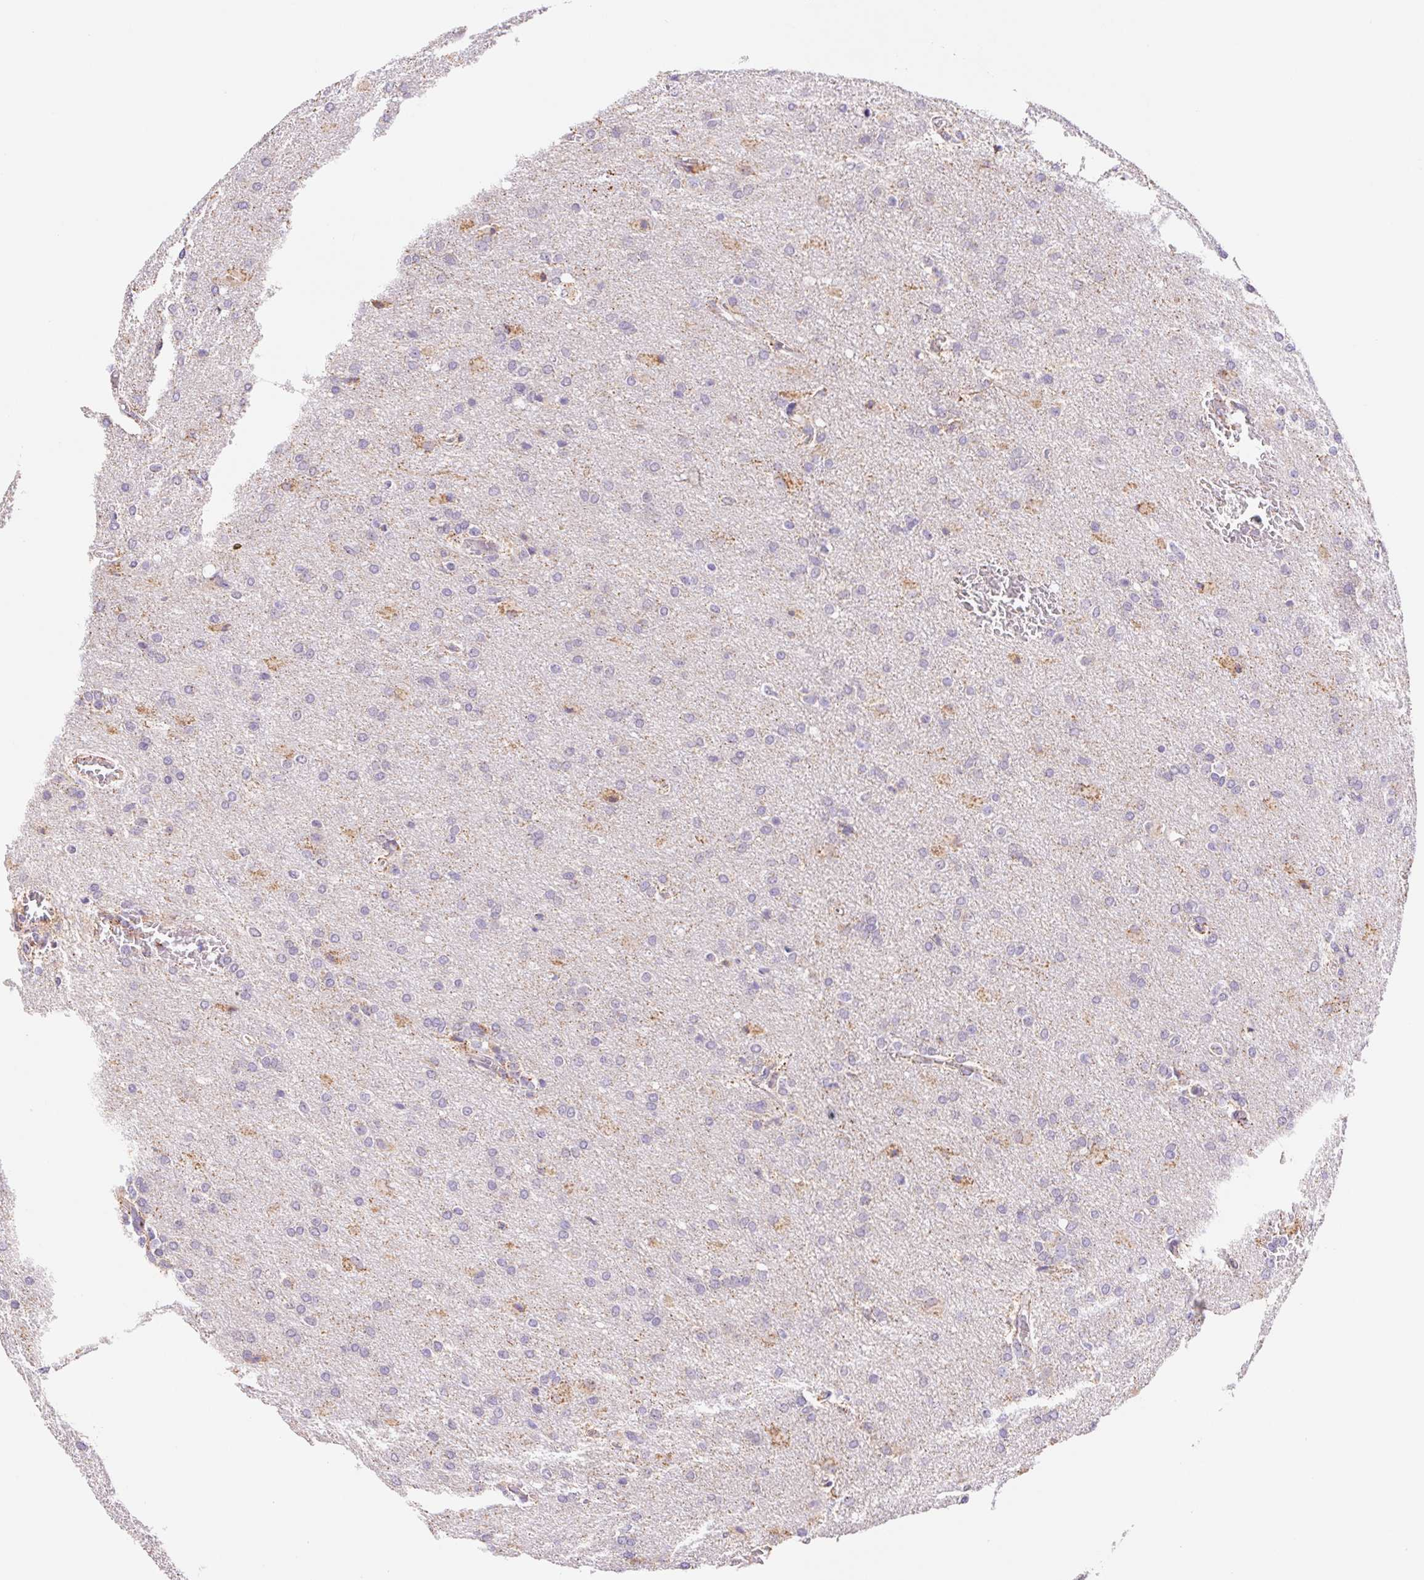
{"staining": {"intensity": "weak", "quantity": "<25%", "location": "cytoplasmic/membranous"}, "tissue": "glioma", "cell_type": "Tumor cells", "image_type": "cancer", "snomed": [{"axis": "morphology", "description": "Glioma, malignant, High grade"}, {"axis": "topography", "description": "Brain"}], "caption": "Histopathology image shows no significant protein positivity in tumor cells of glioma.", "gene": "FKBP6", "patient": {"sex": "male", "age": 68}}